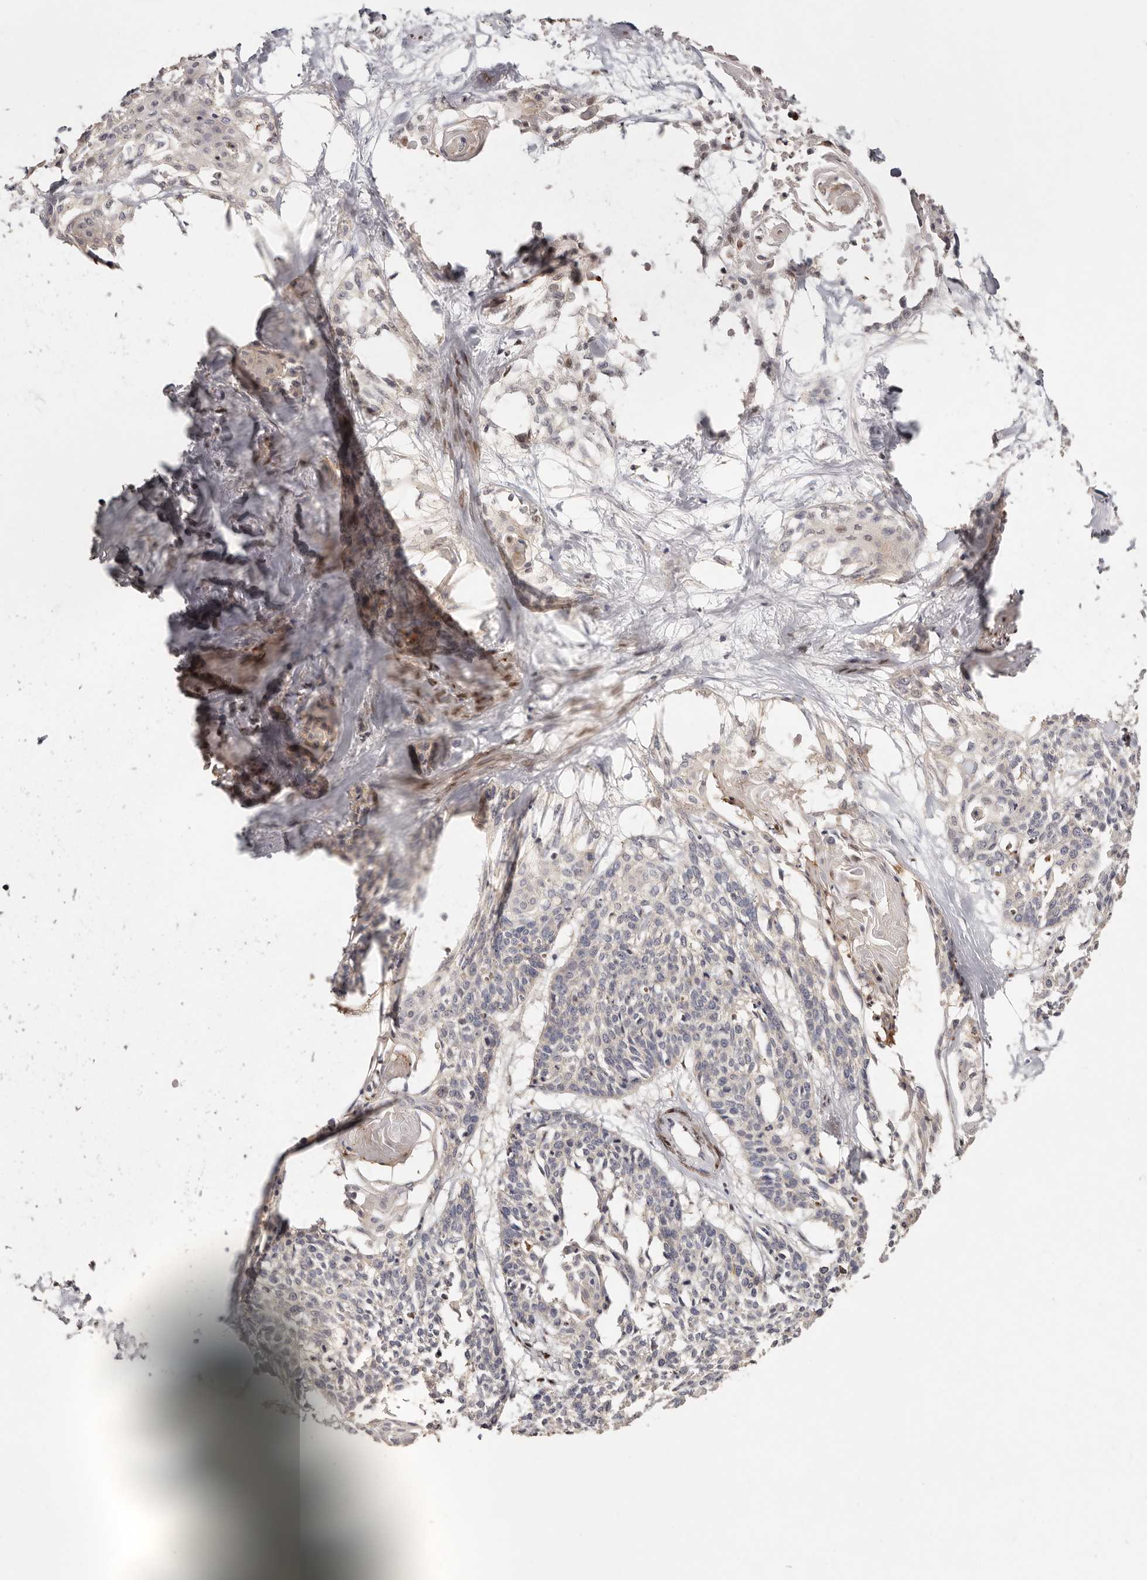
{"staining": {"intensity": "negative", "quantity": "none", "location": "none"}, "tissue": "cervical cancer", "cell_type": "Tumor cells", "image_type": "cancer", "snomed": [{"axis": "morphology", "description": "Squamous cell carcinoma, NOS"}, {"axis": "topography", "description": "Cervix"}], "caption": "An immunohistochemistry (IHC) photomicrograph of cervical squamous cell carcinoma is shown. There is no staining in tumor cells of cervical squamous cell carcinoma.", "gene": "IQGAP3", "patient": {"sex": "female", "age": 57}}